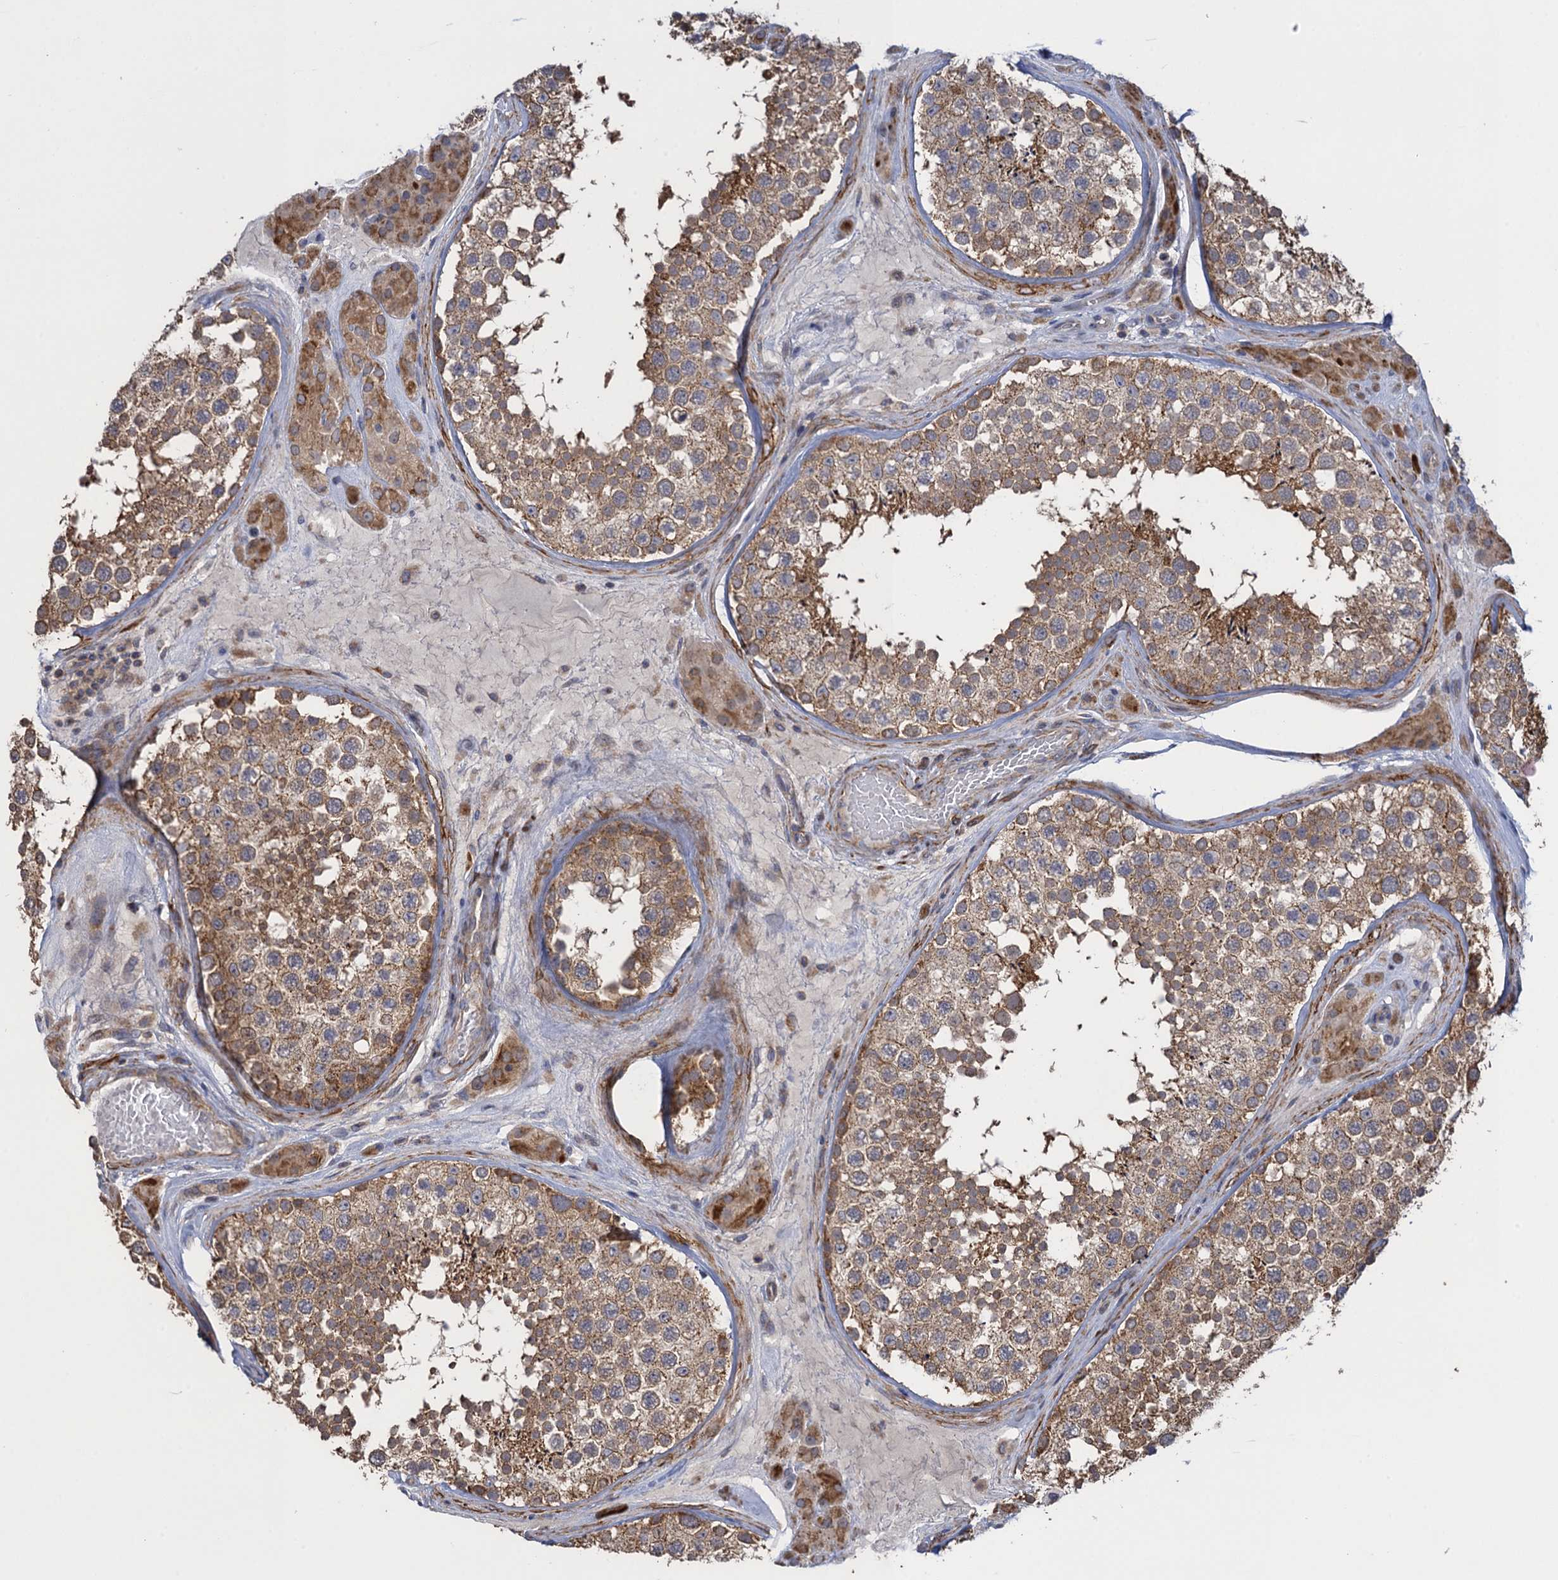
{"staining": {"intensity": "moderate", "quantity": ">75%", "location": "cytoplasmic/membranous"}, "tissue": "testis", "cell_type": "Cells in seminiferous ducts", "image_type": "normal", "snomed": [{"axis": "morphology", "description": "Normal tissue, NOS"}, {"axis": "topography", "description": "Testis"}], "caption": "This is an image of immunohistochemistry (IHC) staining of normal testis, which shows moderate staining in the cytoplasmic/membranous of cells in seminiferous ducts.", "gene": "WDR88", "patient": {"sex": "male", "age": 46}}